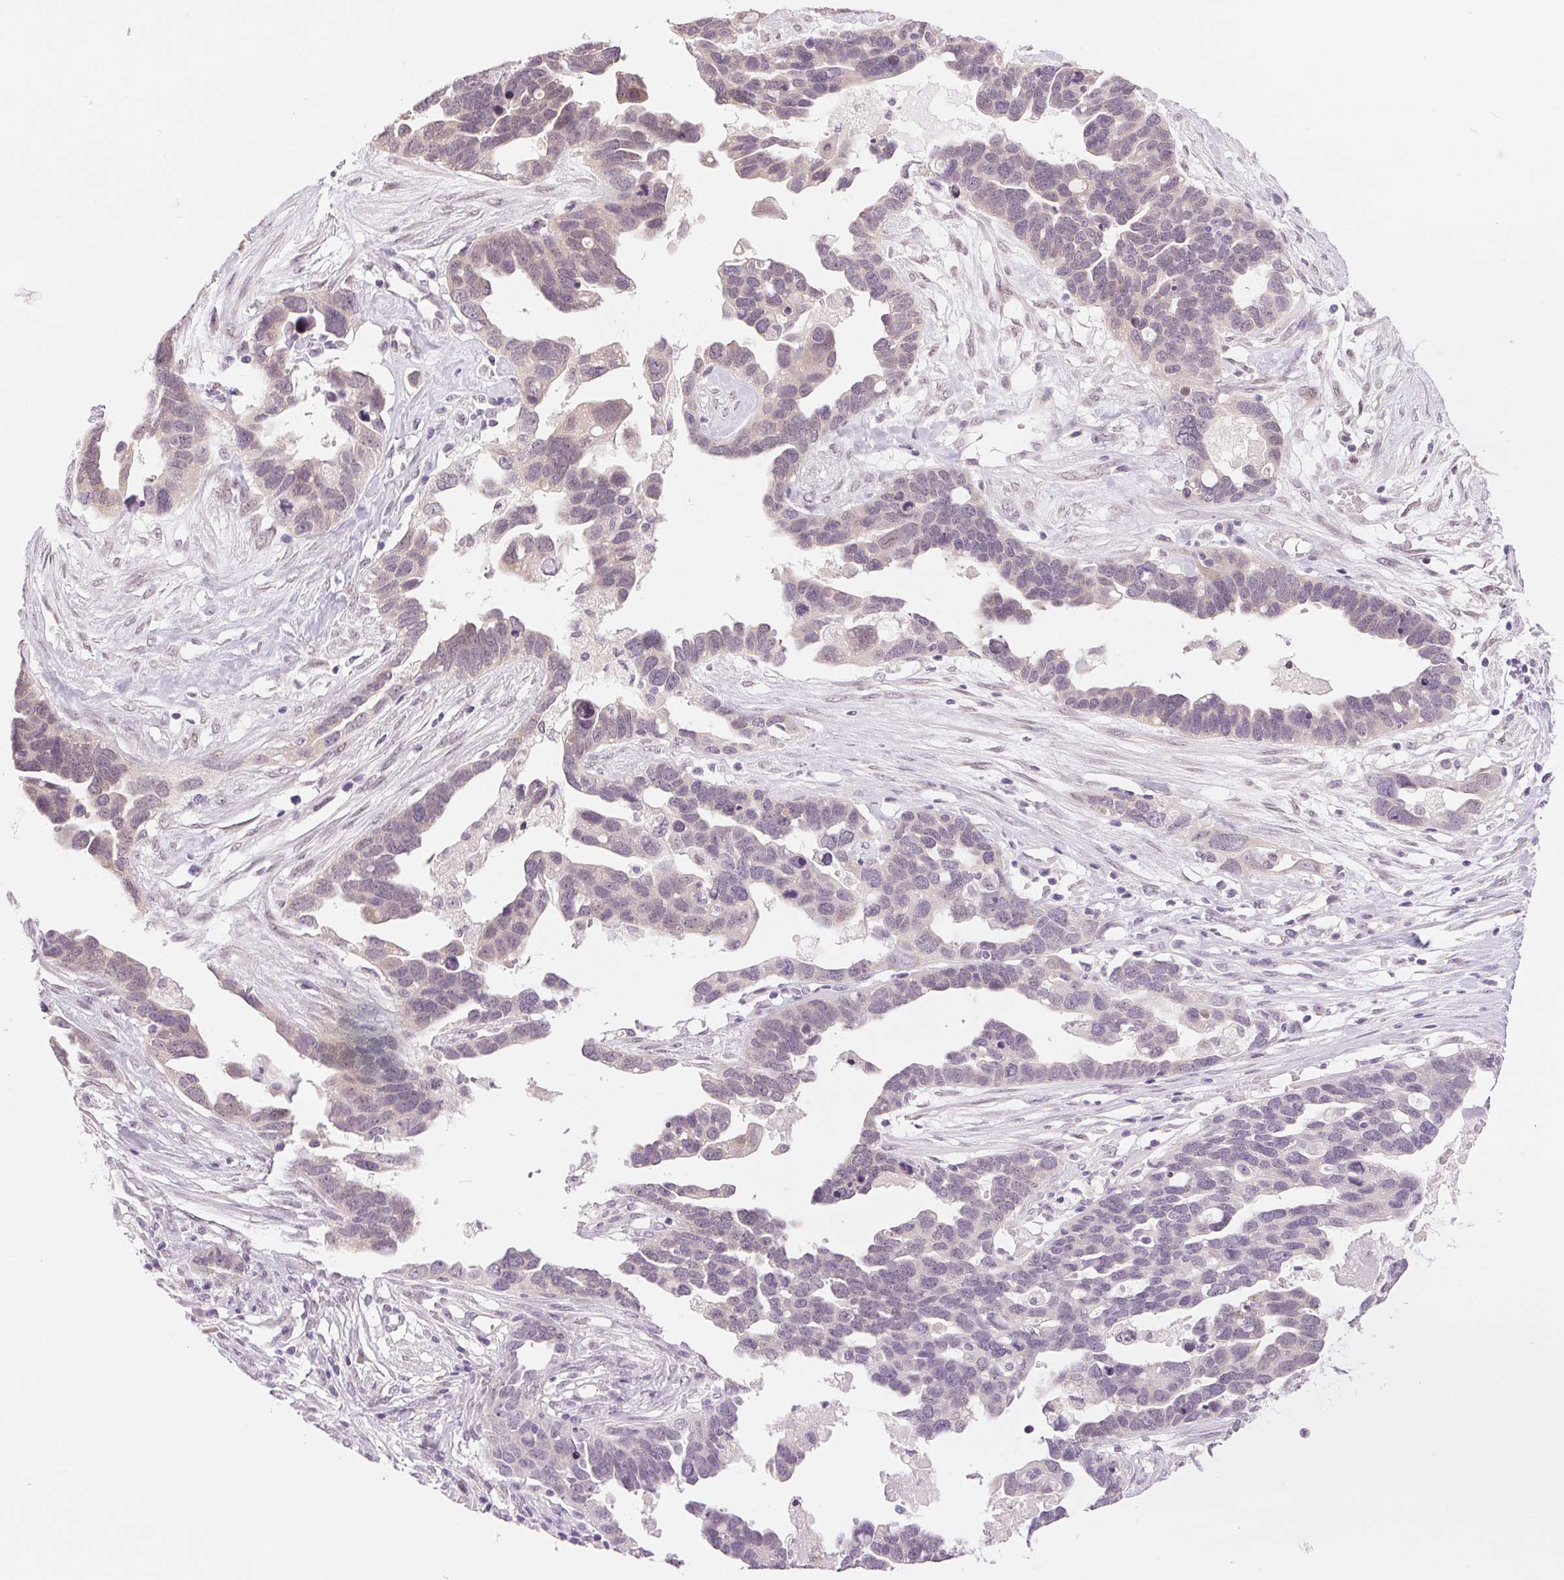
{"staining": {"intensity": "negative", "quantity": "none", "location": "none"}, "tissue": "ovarian cancer", "cell_type": "Tumor cells", "image_type": "cancer", "snomed": [{"axis": "morphology", "description": "Cystadenocarcinoma, serous, NOS"}, {"axis": "topography", "description": "Ovary"}], "caption": "This is a micrograph of immunohistochemistry (IHC) staining of ovarian cancer, which shows no expression in tumor cells. (Immunohistochemistry, brightfield microscopy, high magnification).", "gene": "ERI3", "patient": {"sex": "female", "age": 54}}